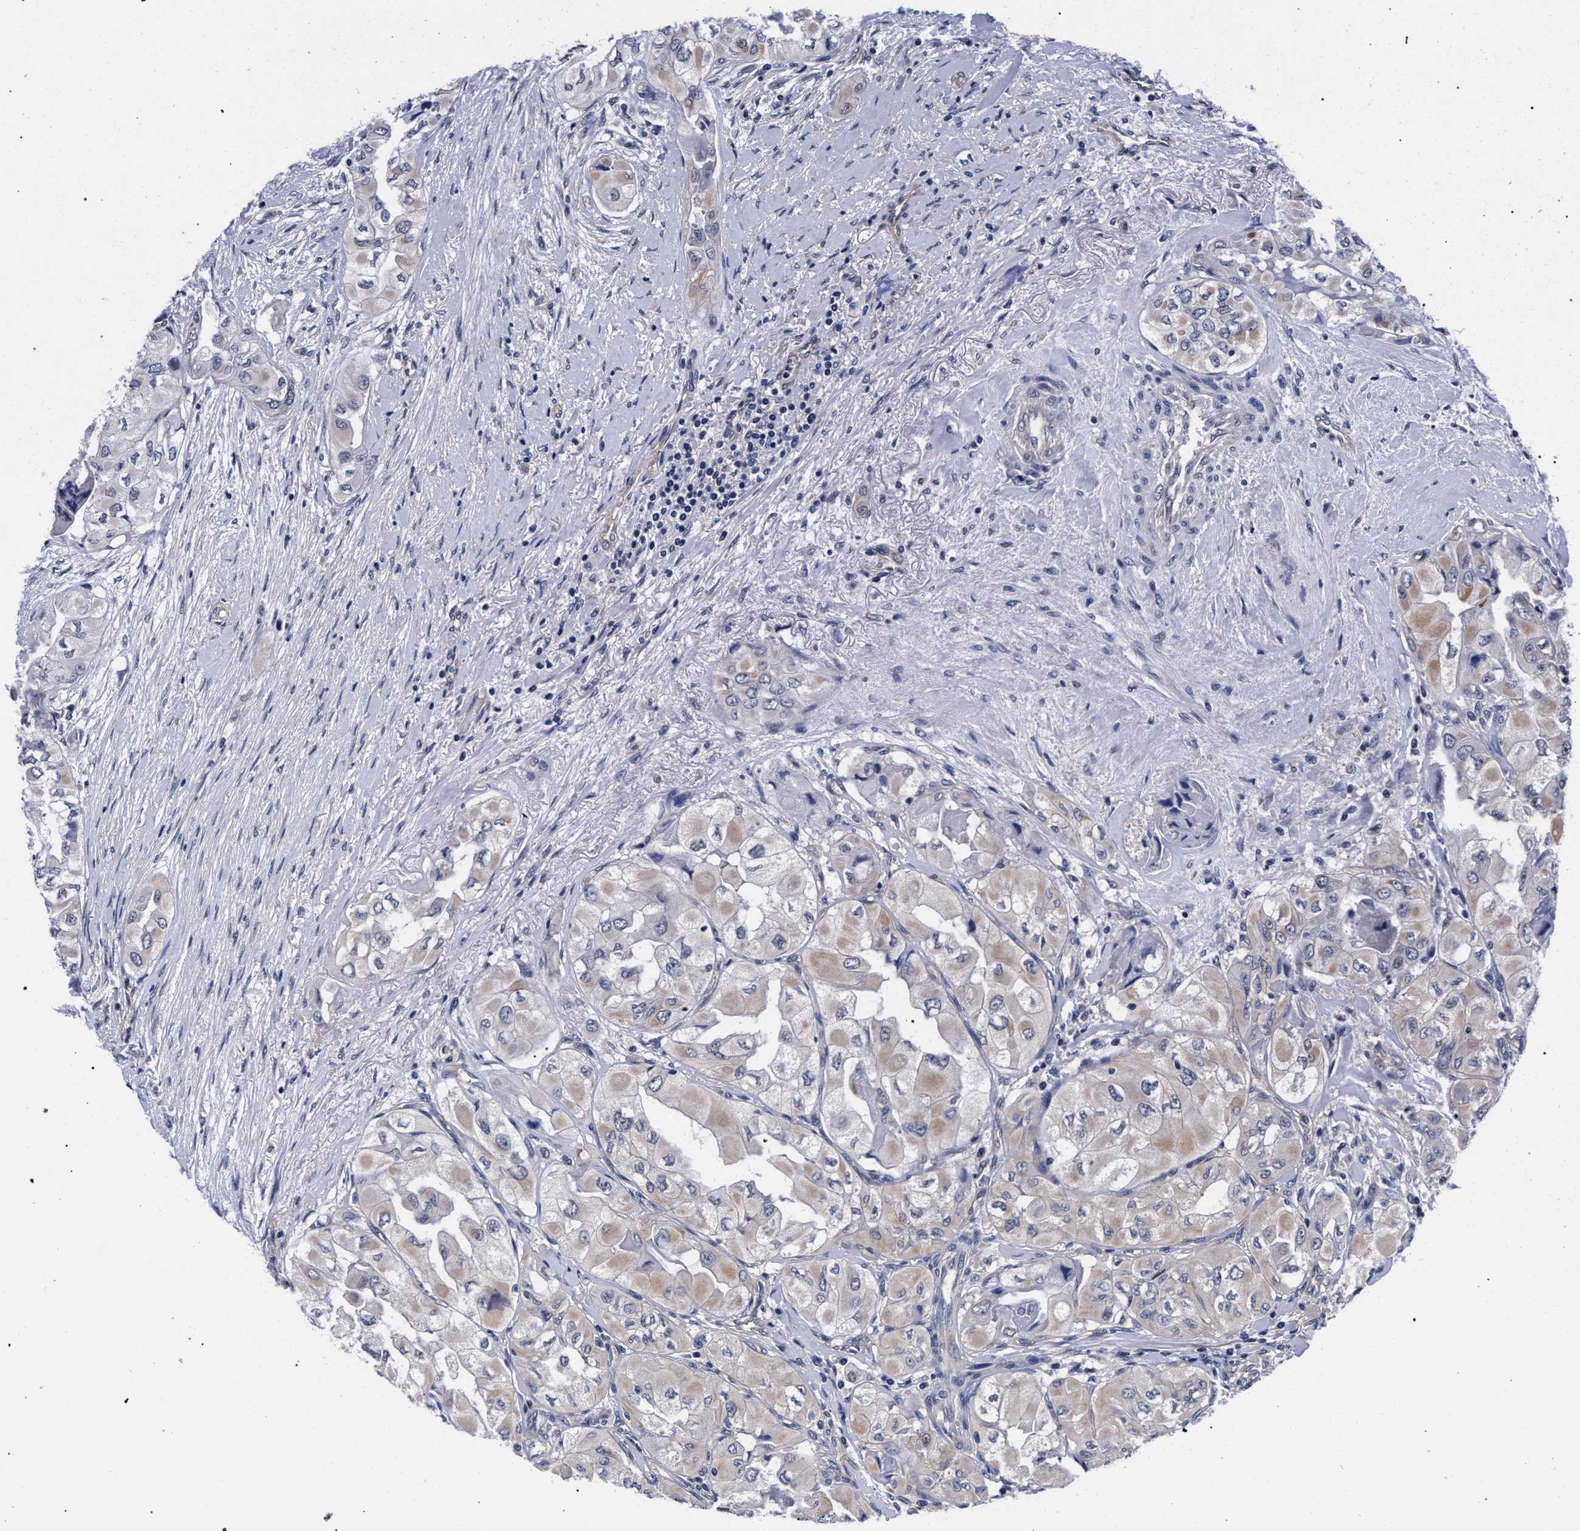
{"staining": {"intensity": "weak", "quantity": "<25%", "location": "cytoplasmic/membranous"}, "tissue": "thyroid cancer", "cell_type": "Tumor cells", "image_type": "cancer", "snomed": [{"axis": "morphology", "description": "Papillary adenocarcinoma, NOS"}, {"axis": "topography", "description": "Thyroid gland"}], "caption": "Immunohistochemistry (IHC) of human thyroid cancer (papillary adenocarcinoma) shows no expression in tumor cells.", "gene": "RBM33", "patient": {"sex": "female", "age": 59}}